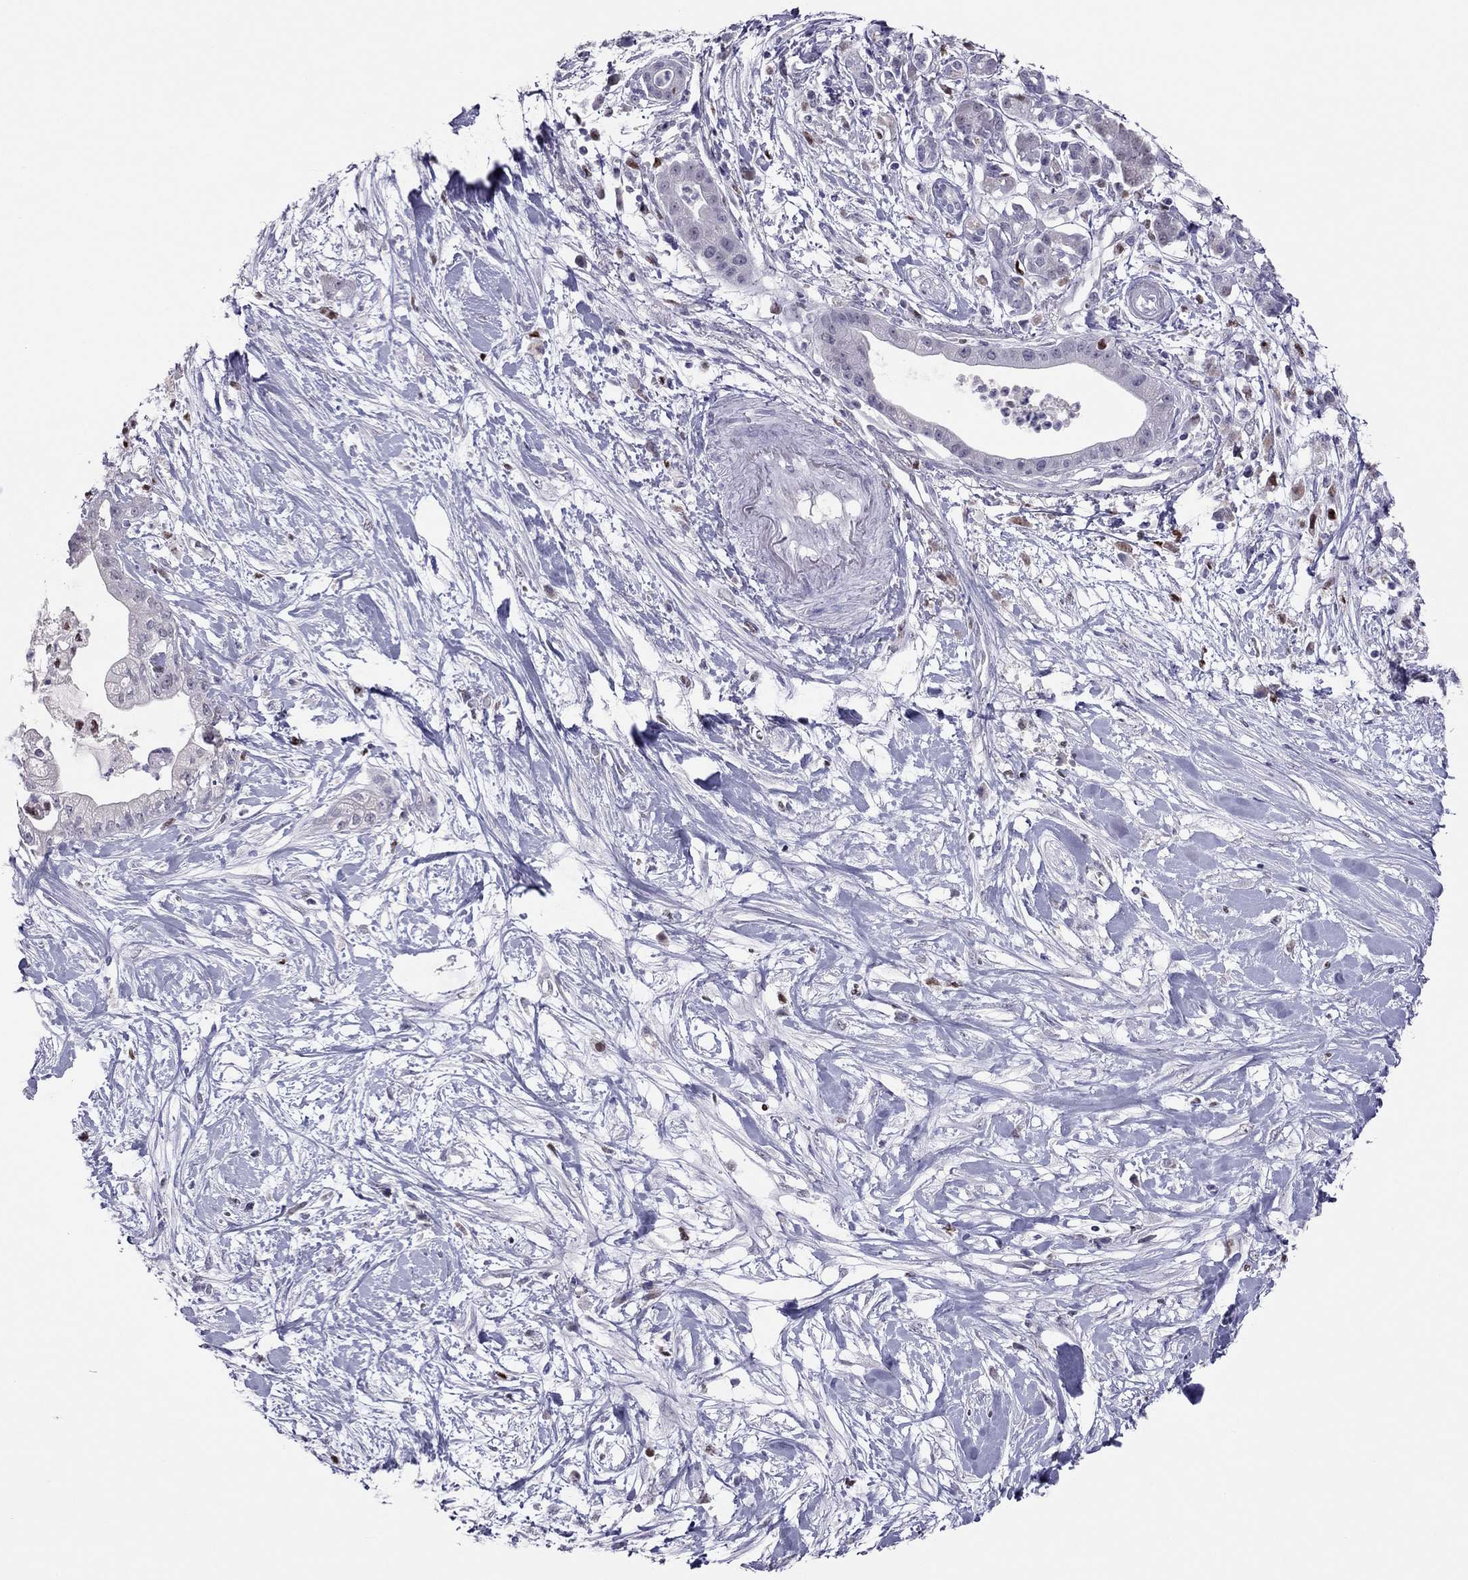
{"staining": {"intensity": "negative", "quantity": "none", "location": "none"}, "tissue": "pancreatic cancer", "cell_type": "Tumor cells", "image_type": "cancer", "snomed": [{"axis": "morphology", "description": "Normal tissue, NOS"}, {"axis": "morphology", "description": "Adenocarcinoma, NOS"}, {"axis": "topography", "description": "Lymph node"}, {"axis": "topography", "description": "Pancreas"}], "caption": "High power microscopy histopathology image of an immunohistochemistry image of adenocarcinoma (pancreatic), revealing no significant staining in tumor cells. (DAB (3,3'-diaminobenzidine) IHC, high magnification).", "gene": "SPINT3", "patient": {"sex": "female", "age": 58}}